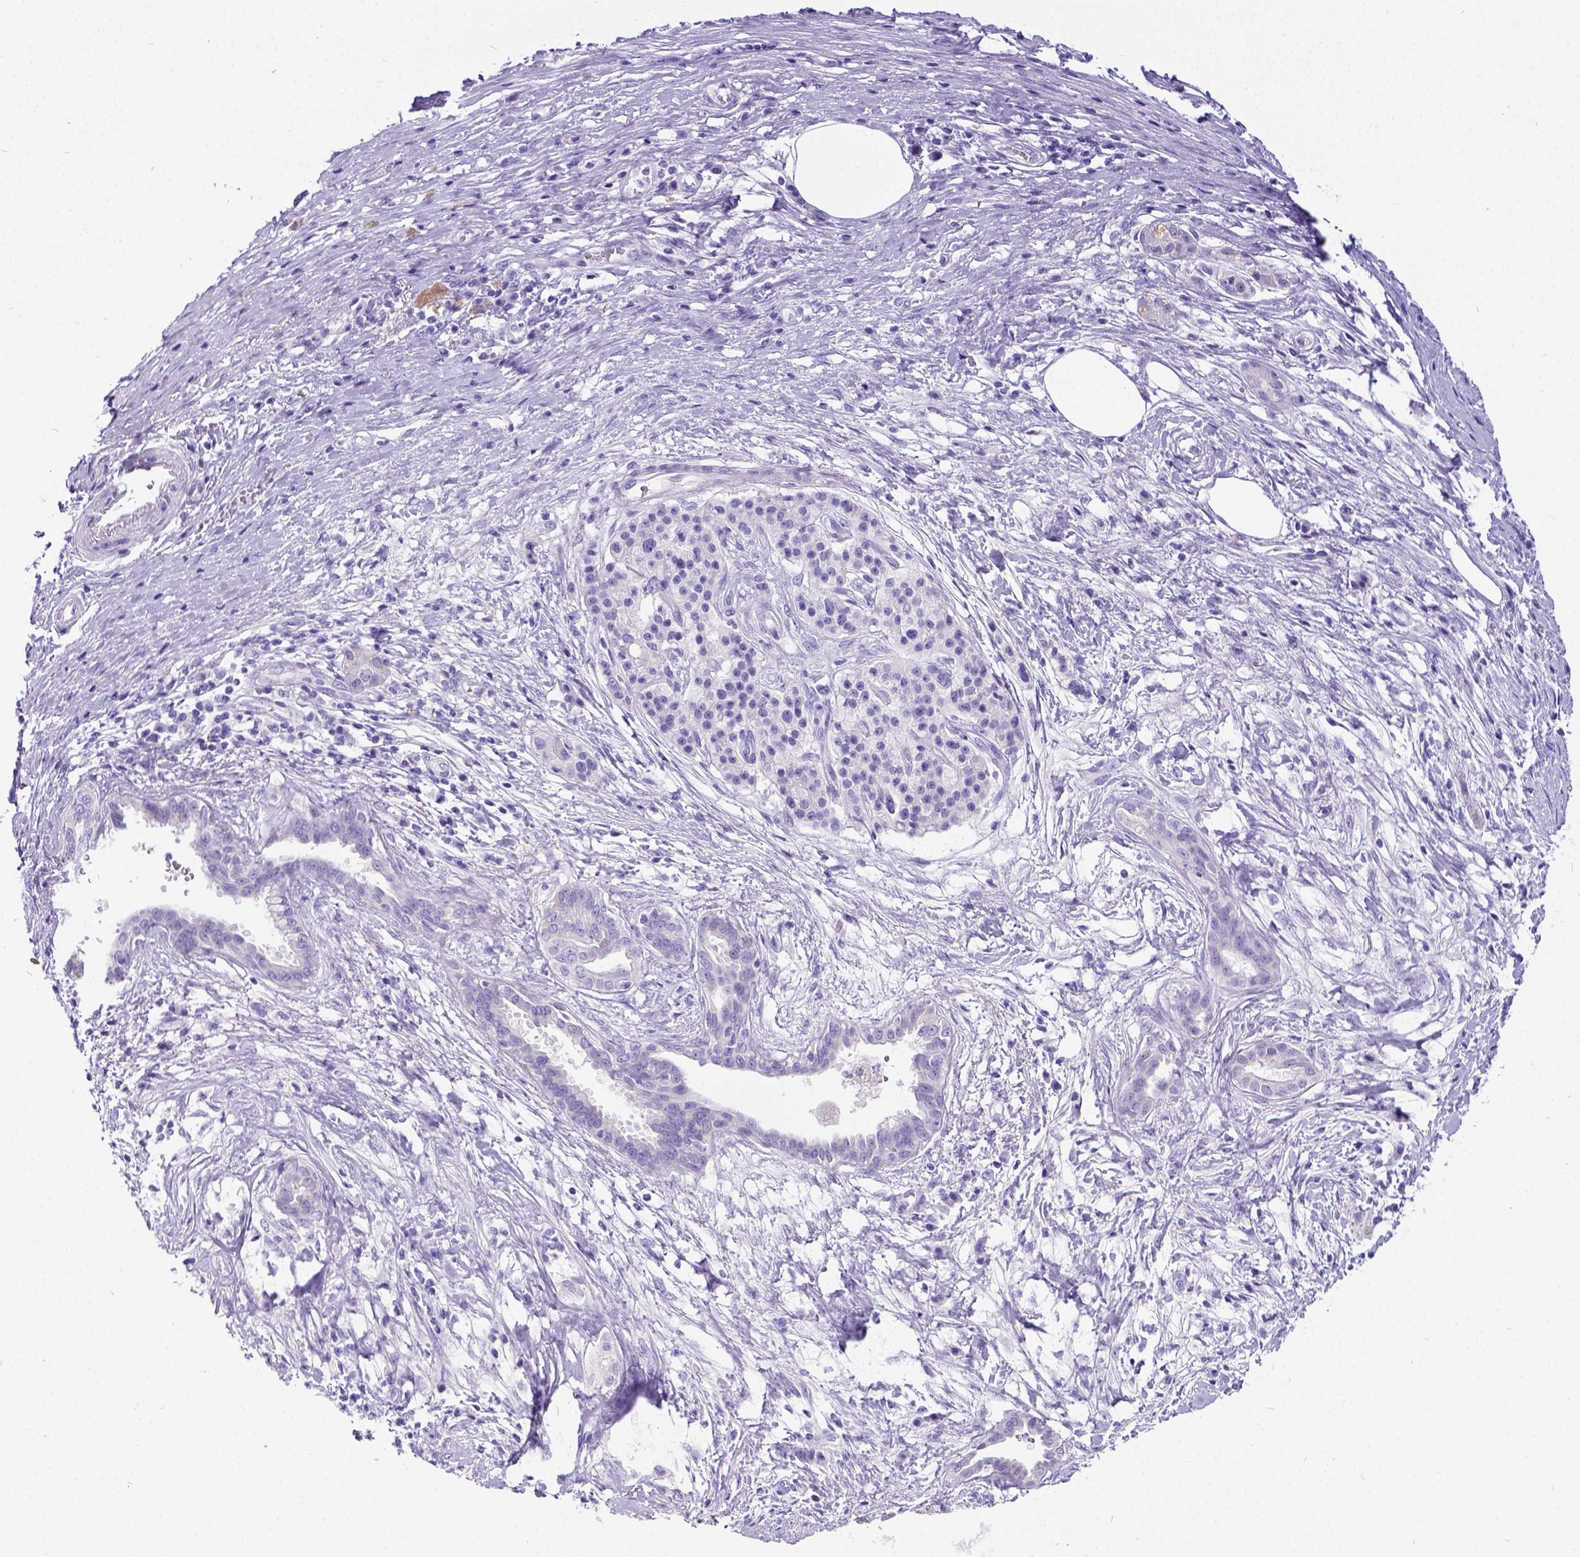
{"staining": {"intensity": "negative", "quantity": "none", "location": "none"}, "tissue": "pancreatic cancer", "cell_type": "Tumor cells", "image_type": "cancer", "snomed": [{"axis": "morphology", "description": "Adenocarcinoma, NOS"}, {"axis": "topography", "description": "Pancreas"}], "caption": "Tumor cells are negative for brown protein staining in adenocarcinoma (pancreatic).", "gene": "SATB2", "patient": {"sex": "male", "age": 63}}